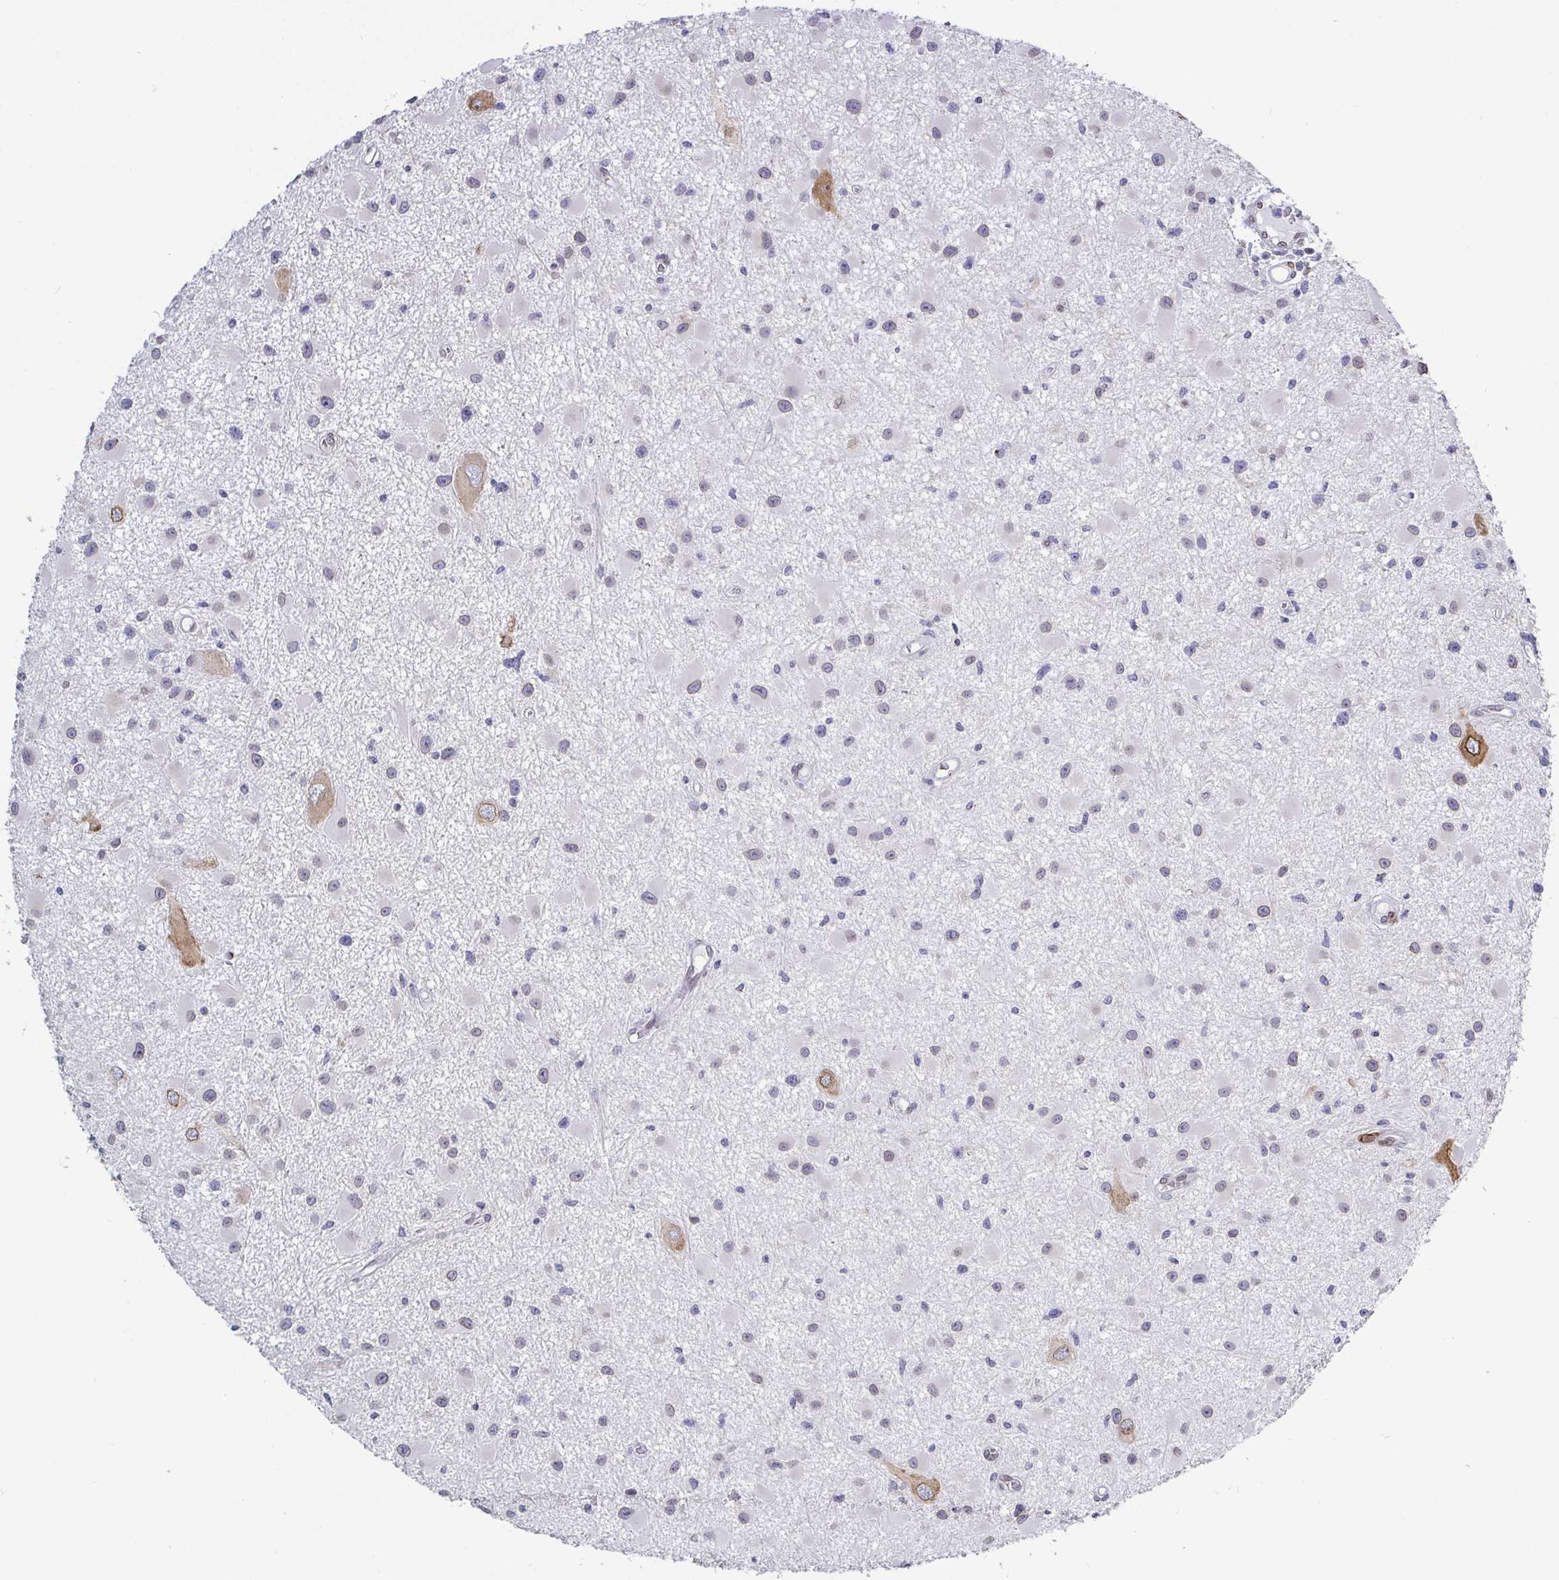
{"staining": {"intensity": "negative", "quantity": "none", "location": "none"}, "tissue": "glioma", "cell_type": "Tumor cells", "image_type": "cancer", "snomed": [{"axis": "morphology", "description": "Glioma, malignant, High grade"}, {"axis": "topography", "description": "Brain"}], "caption": "DAB immunohistochemical staining of human glioma demonstrates no significant positivity in tumor cells.", "gene": "EMD", "patient": {"sex": "male", "age": 54}}